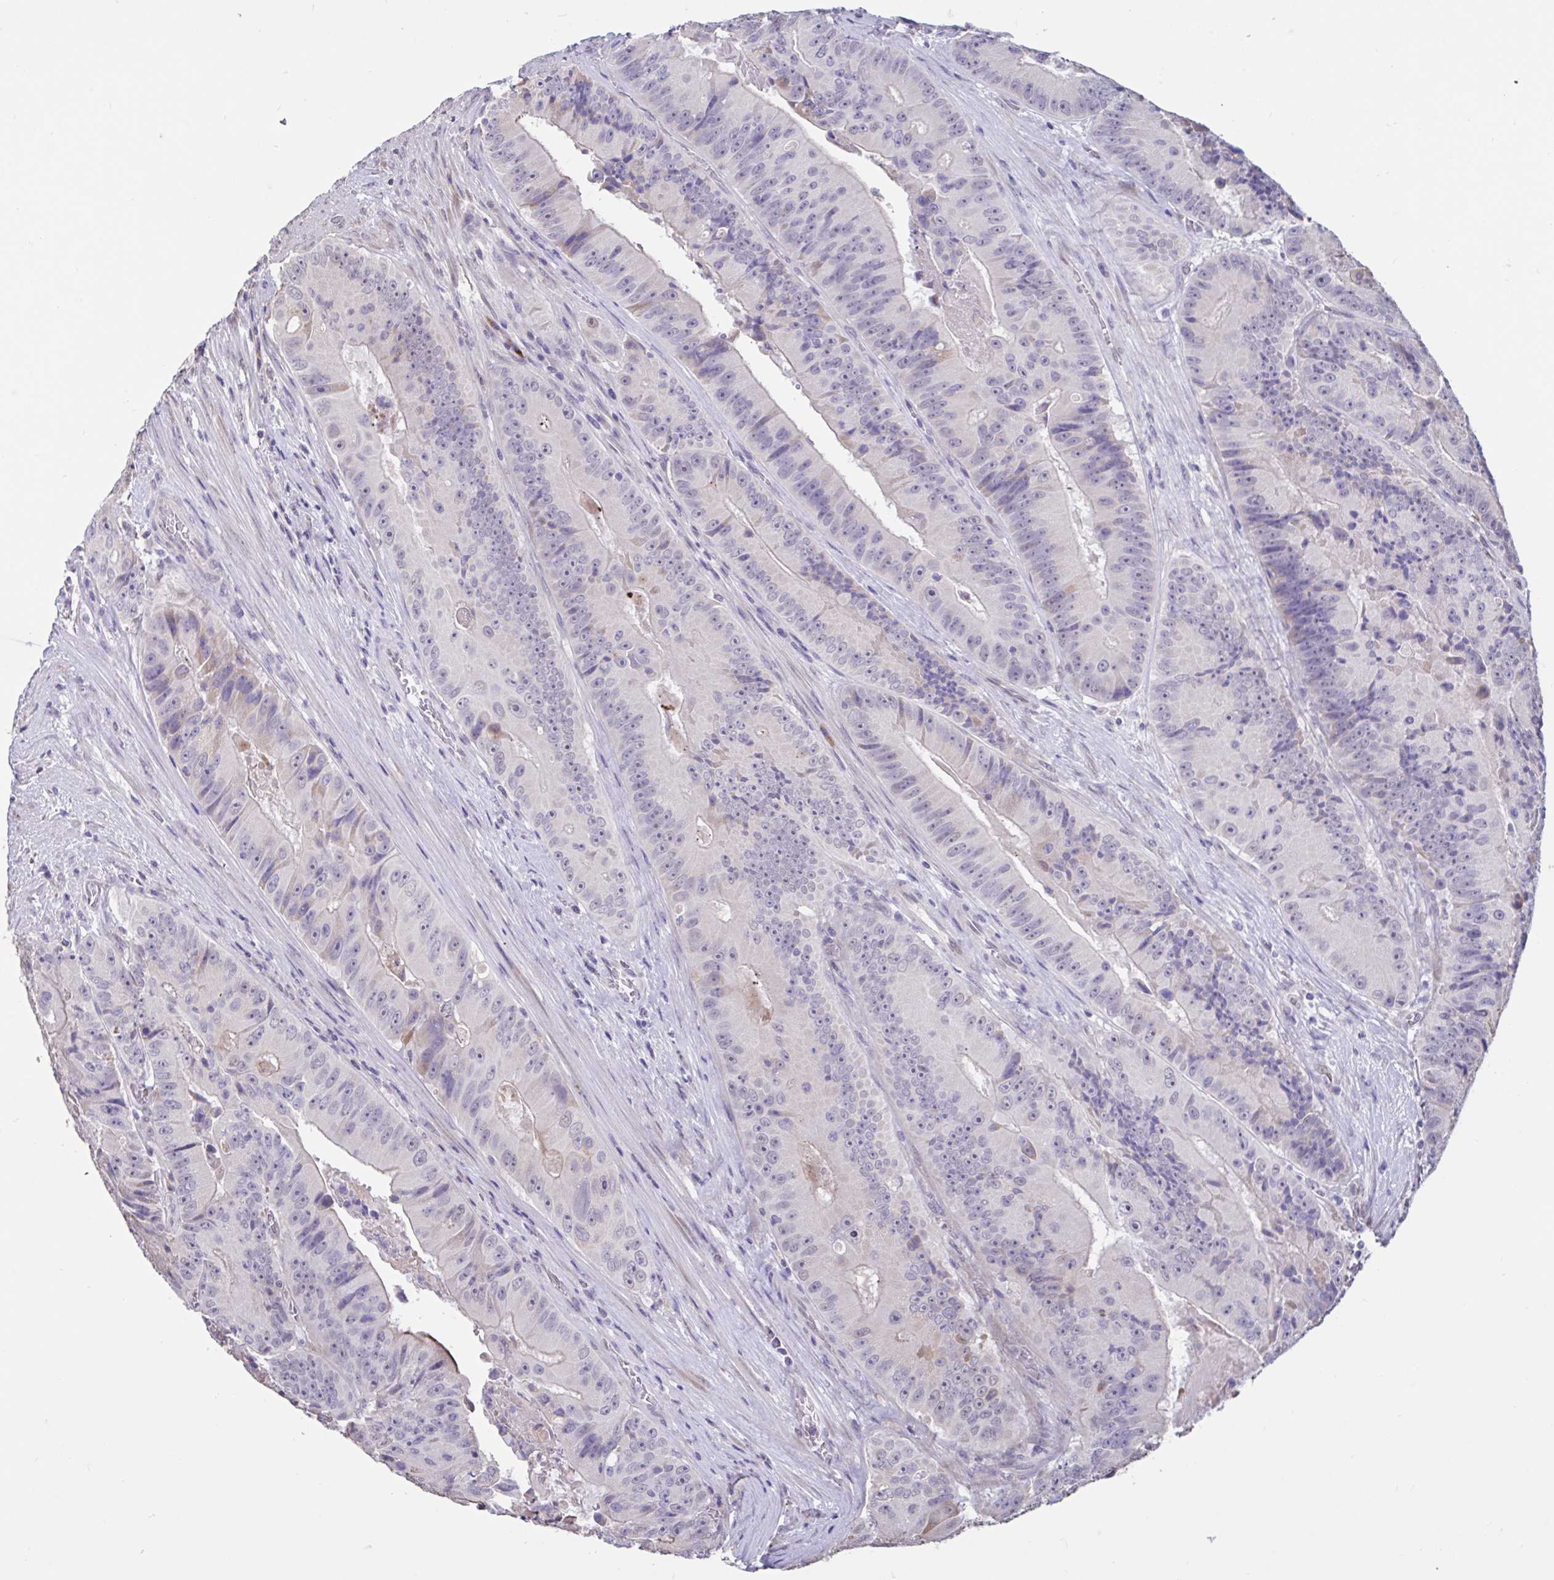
{"staining": {"intensity": "negative", "quantity": "none", "location": "none"}, "tissue": "colorectal cancer", "cell_type": "Tumor cells", "image_type": "cancer", "snomed": [{"axis": "morphology", "description": "Adenocarcinoma, NOS"}, {"axis": "topography", "description": "Colon"}], "caption": "This is a micrograph of immunohistochemistry staining of colorectal cancer, which shows no staining in tumor cells.", "gene": "DDX39A", "patient": {"sex": "female", "age": 86}}